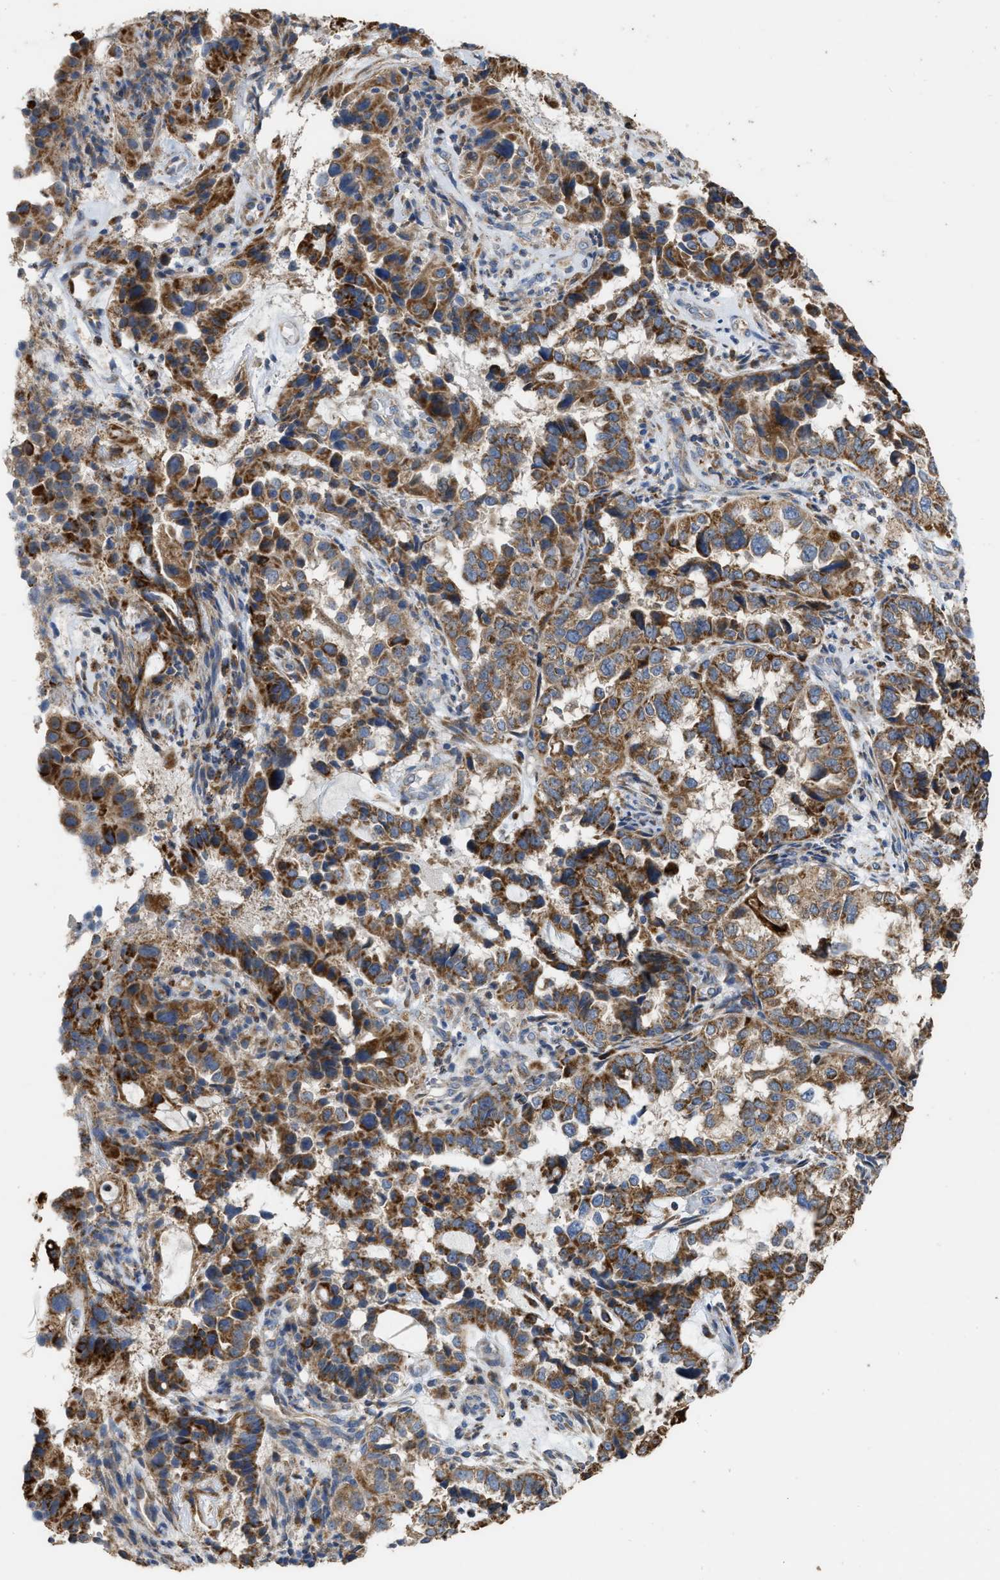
{"staining": {"intensity": "strong", "quantity": ">75%", "location": "cytoplasmic/membranous"}, "tissue": "endometrial cancer", "cell_type": "Tumor cells", "image_type": "cancer", "snomed": [{"axis": "morphology", "description": "Adenocarcinoma, NOS"}, {"axis": "topography", "description": "Endometrium"}], "caption": "Protein expression analysis of adenocarcinoma (endometrial) shows strong cytoplasmic/membranous staining in about >75% of tumor cells.", "gene": "AK2", "patient": {"sex": "female", "age": 85}}